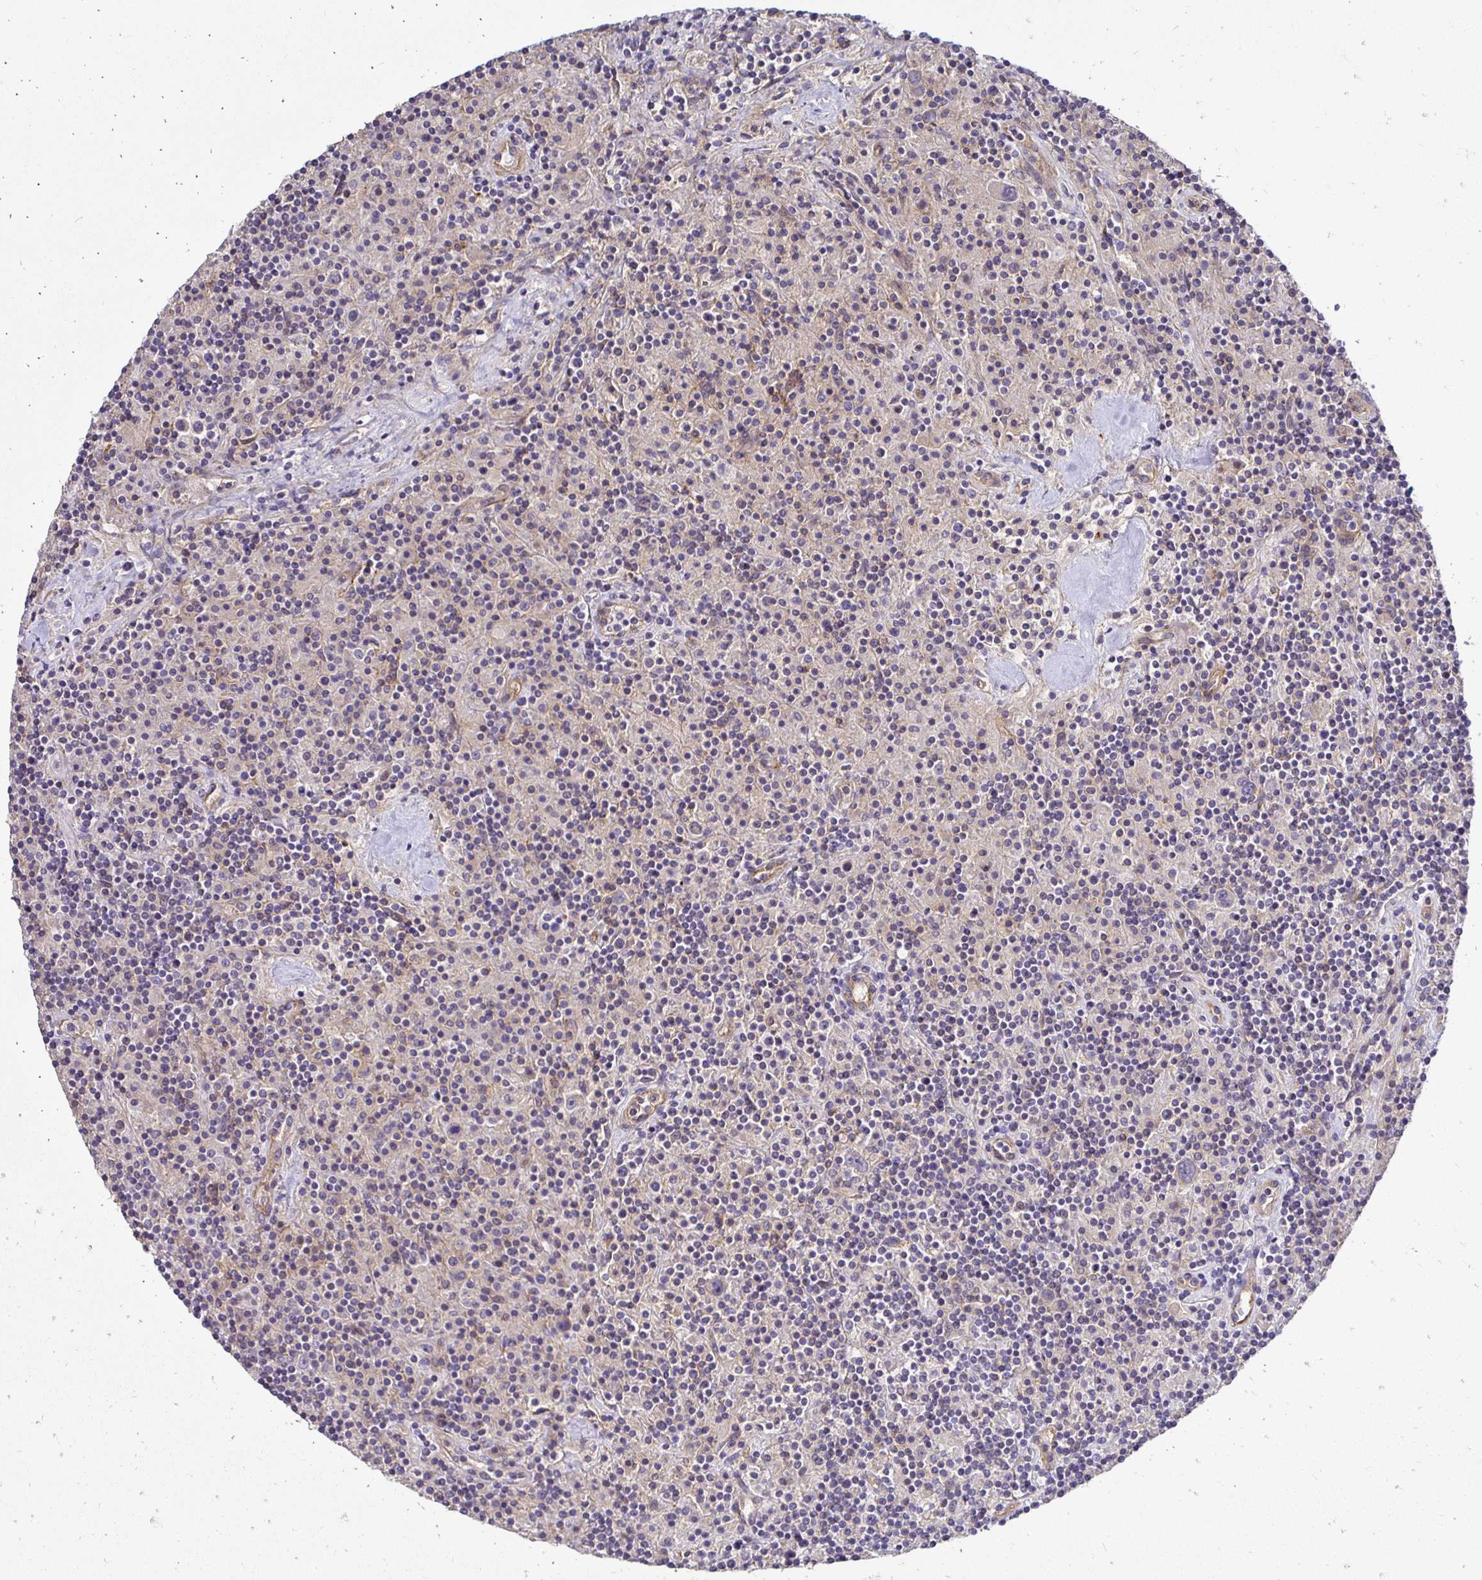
{"staining": {"intensity": "negative", "quantity": "none", "location": "none"}, "tissue": "lymphoma", "cell_type": "Tumor cells", "image_type": "cancer", "snomed": [{"axis": "morphology", "description": "Hodgkin's disease, NOS"}, {"axis": "topography", "description": "Lymph node"}], "caption": "Hodgkin's disease was stained to show a protein in brown. There is no significant expression in tumor cells.", "gene": "SLC9A1", "patient": {"sex": "male", "age": 70}}